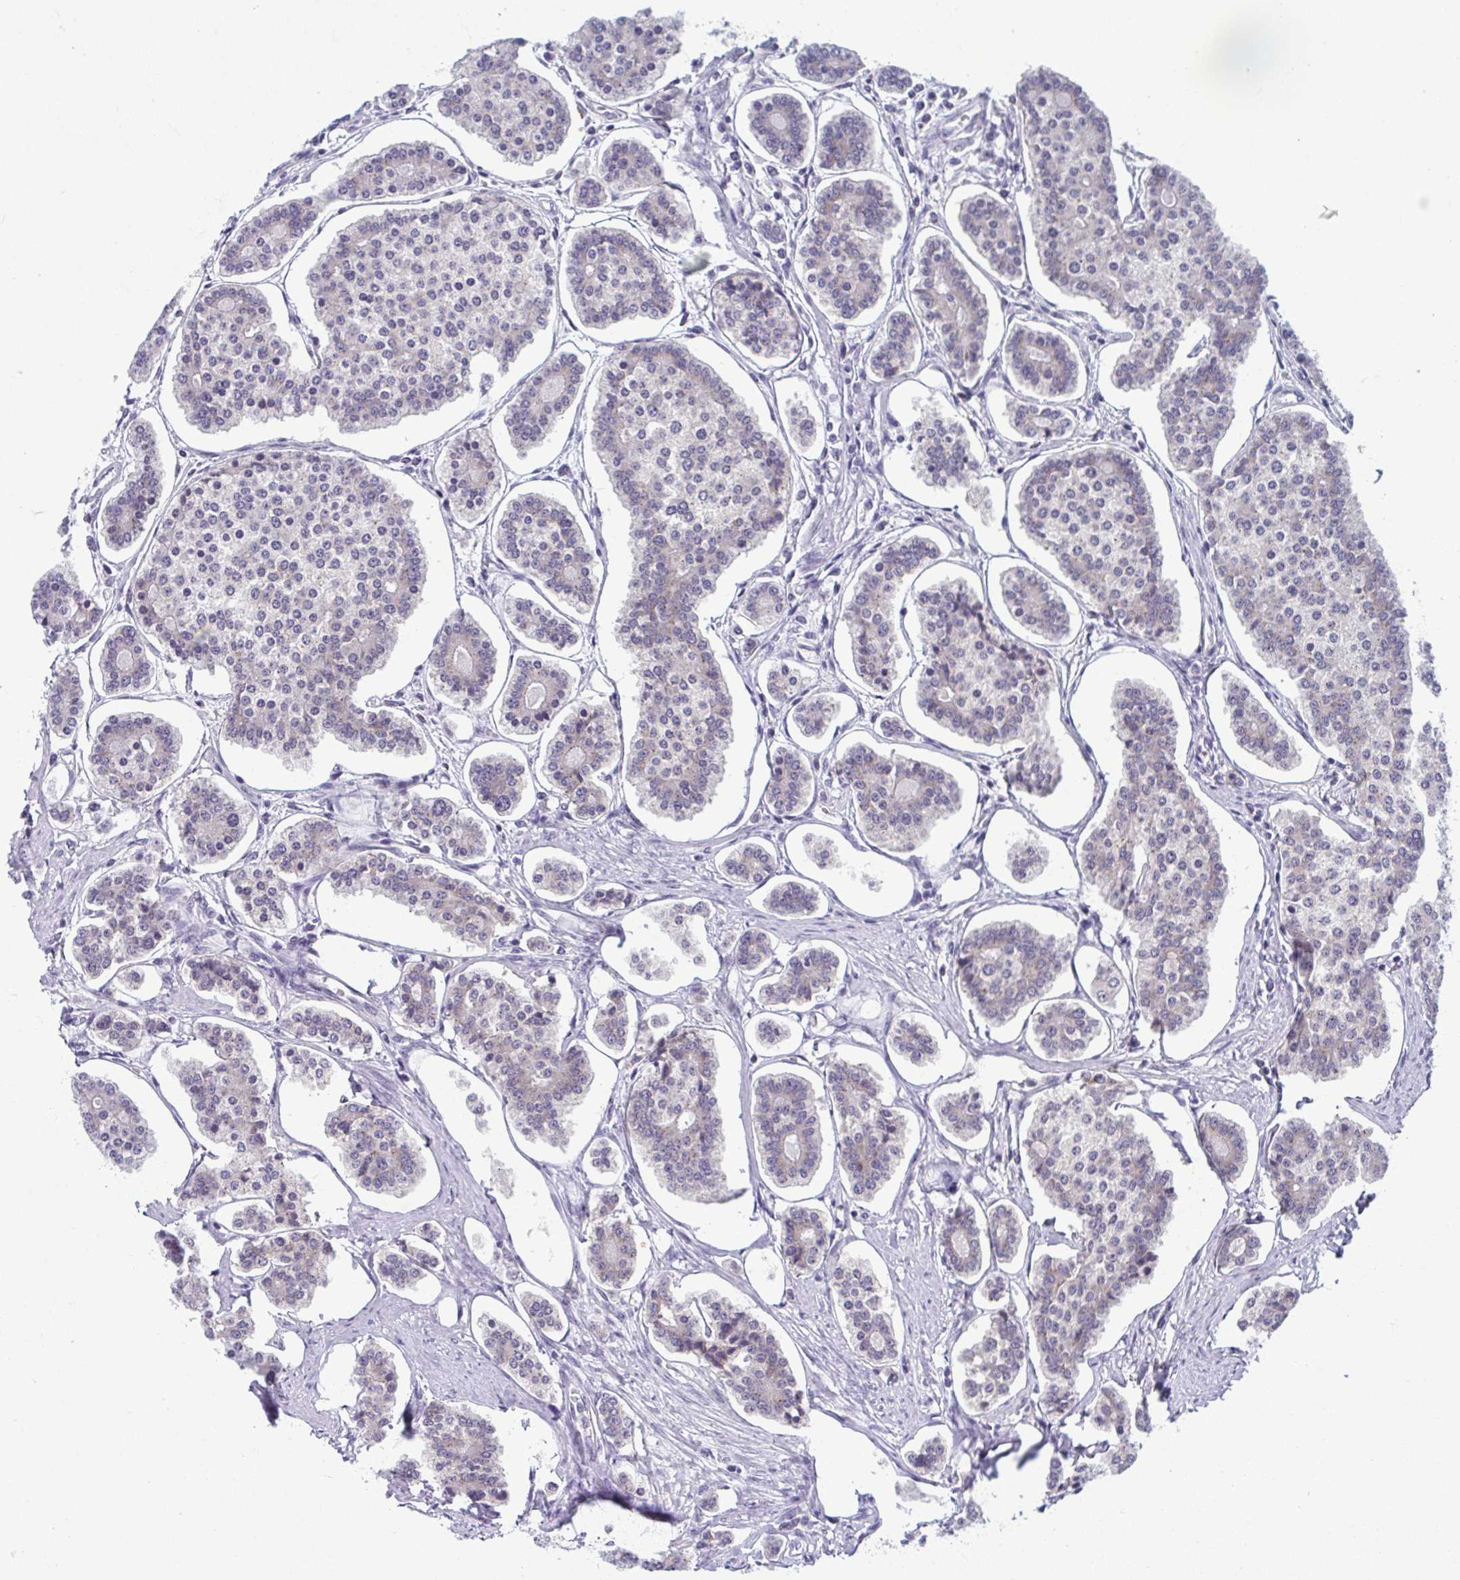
{"staining": {"intensity": "negative", "quantity": "none", "location": "none"}, "tissue": "carcinoid", "cell_type": "Tumor cells", "image_type": "cancer", "snomed": [{"axis": "morphology", "description": "Carcinoid, malignant, NOS"}, {"axis": "topography", "description": "Small intestine"}], "caption": "Protein analysis of carcinoid (malignant) demonstrates no significant positivity in tumor cells.", "gene": "TMEM108", "patient": {"sex": "female", "age": 65}}